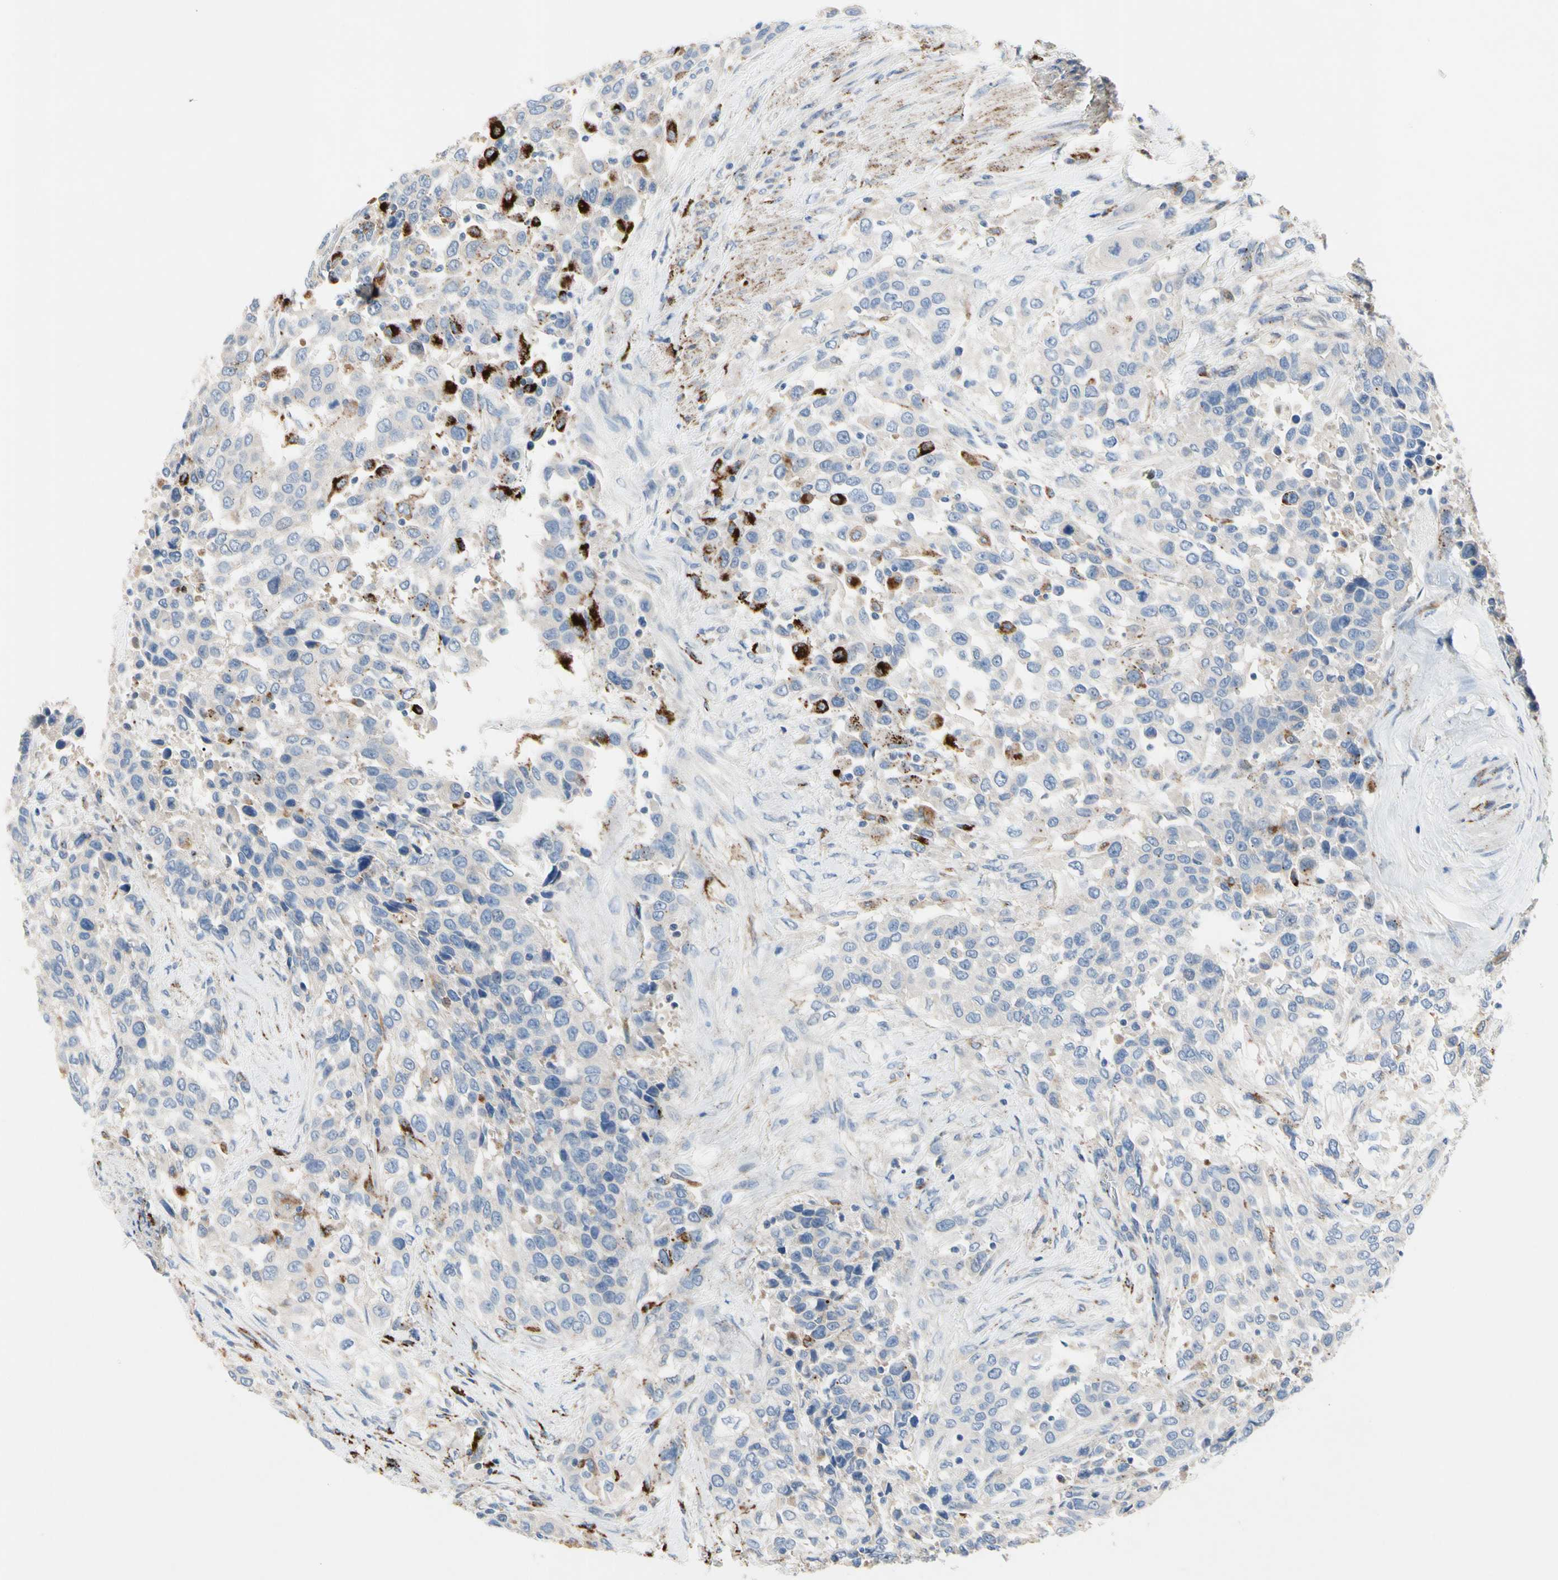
{"staining": {"intensity": "strong", "quantity": "<25%", "location": "cytoplasmic/membranous"}, "tissue": "urothelial cancer", "cell_type": "Tumor cells", "image_type": "cancer", "snomed": [{"axis": "morphology", "description": "Urothelial carcinoma, High grade"}, {"axis": "topography", "description": "Urinary bladder"}], "caption": "Immunohistochemical staining of human high-grade urothelial carcinoma shows medium levels of strong cytoplasmic/membranous protein positivity in approximately <25% of tumor cells.", "gene": "RETSAT", "patient": {"sex": "female", "age": 80}}